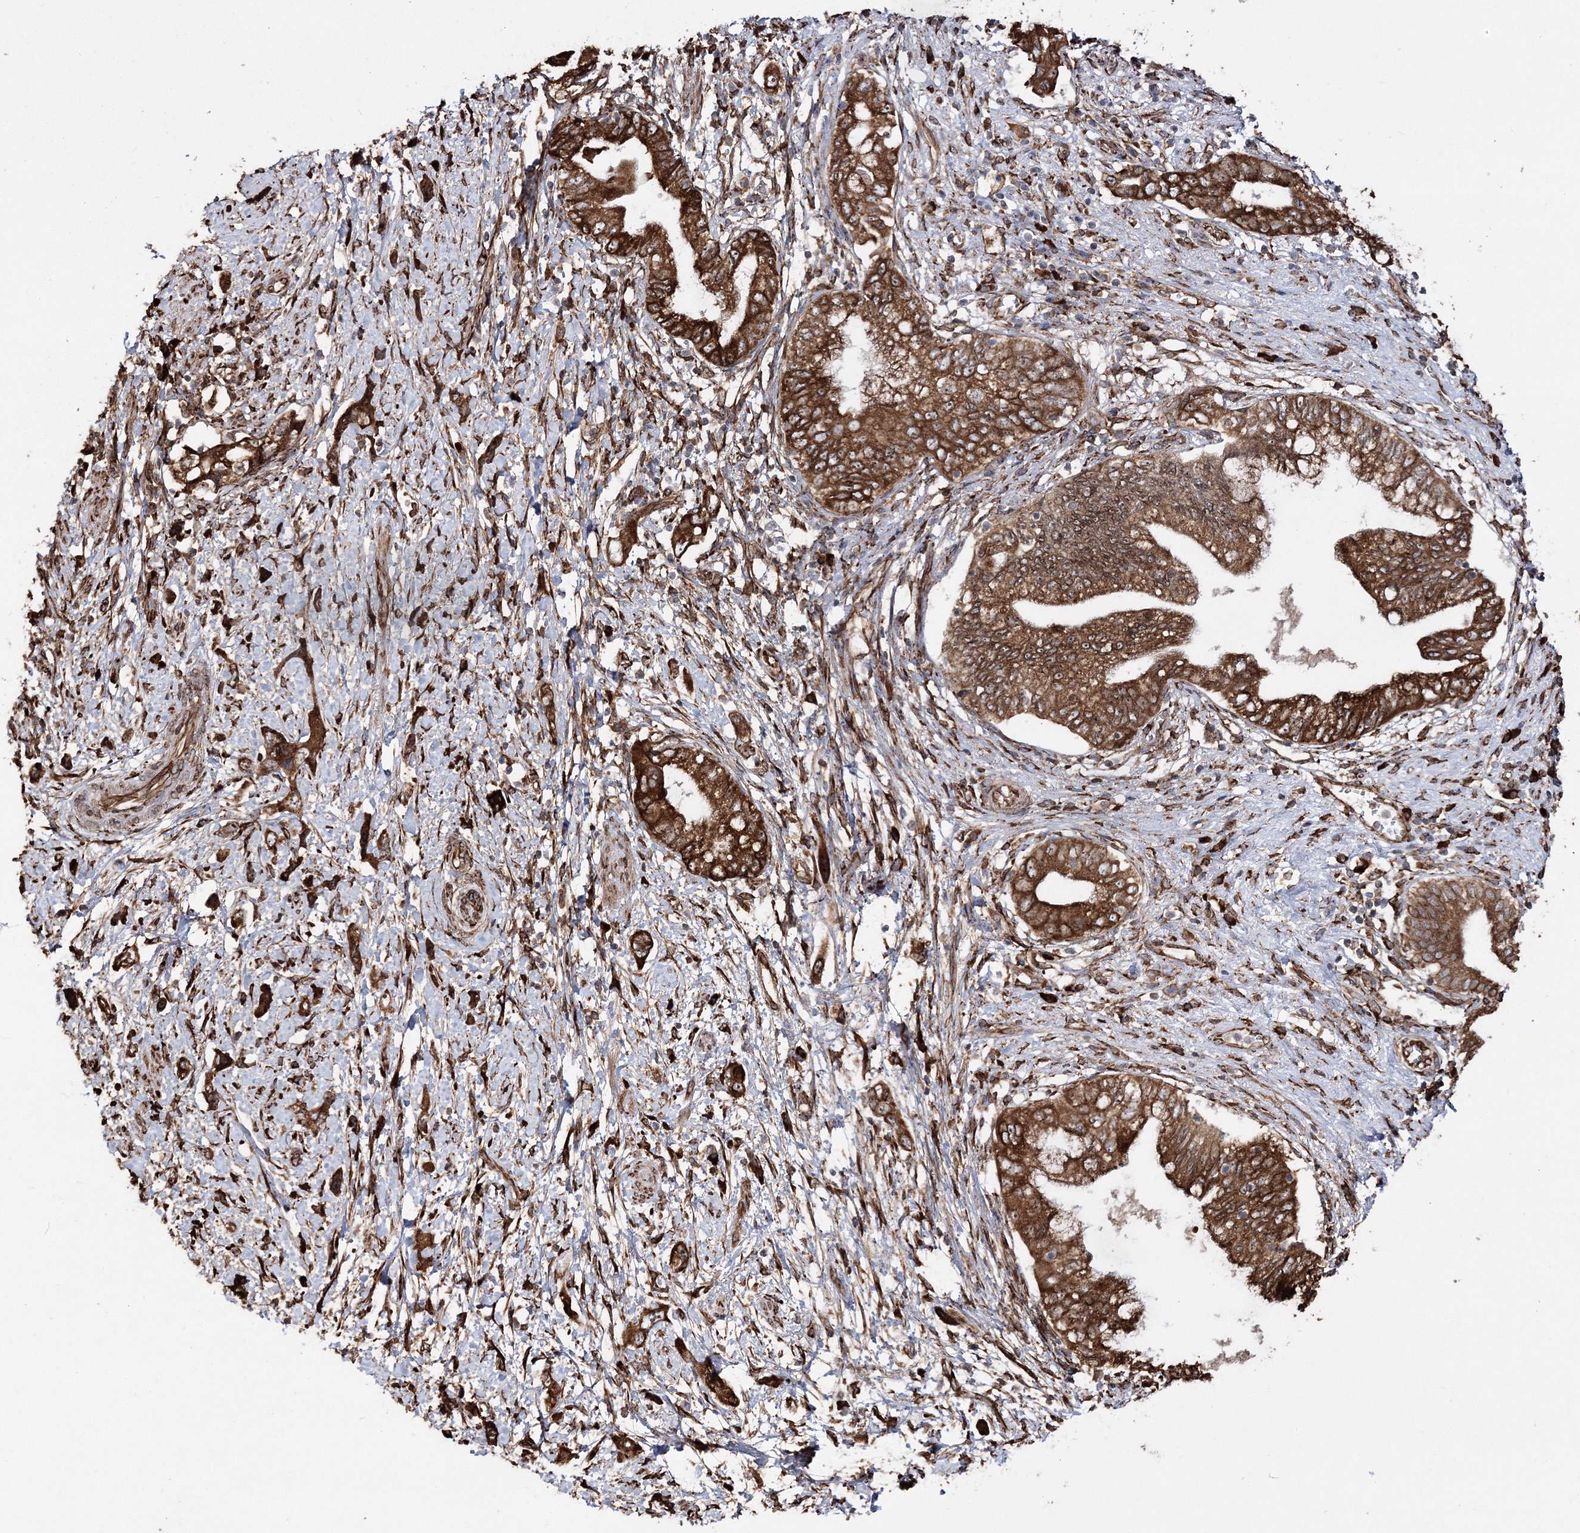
{"staining": {"intensity": "strong", "quantity": ">75%", "location": "cytoplasmic/membranous"}, "tissue": "pancreatic cancer", "cell_type": "Tumor cells", "image_type": "cancer", "snomed": [{"axis": "morphology", "description": "Adenocarcinoma, NOS"}, {"axis": "topography", "description": "Pancreas"}], "caption": "Human pancreatic cancer stained with a brown dye reveals strong cytoplasmic/membranous positive positivity in about >75% of tumor cells.", "gene": "SCRN3", "patient": {"sex": "female", "age": 73}}